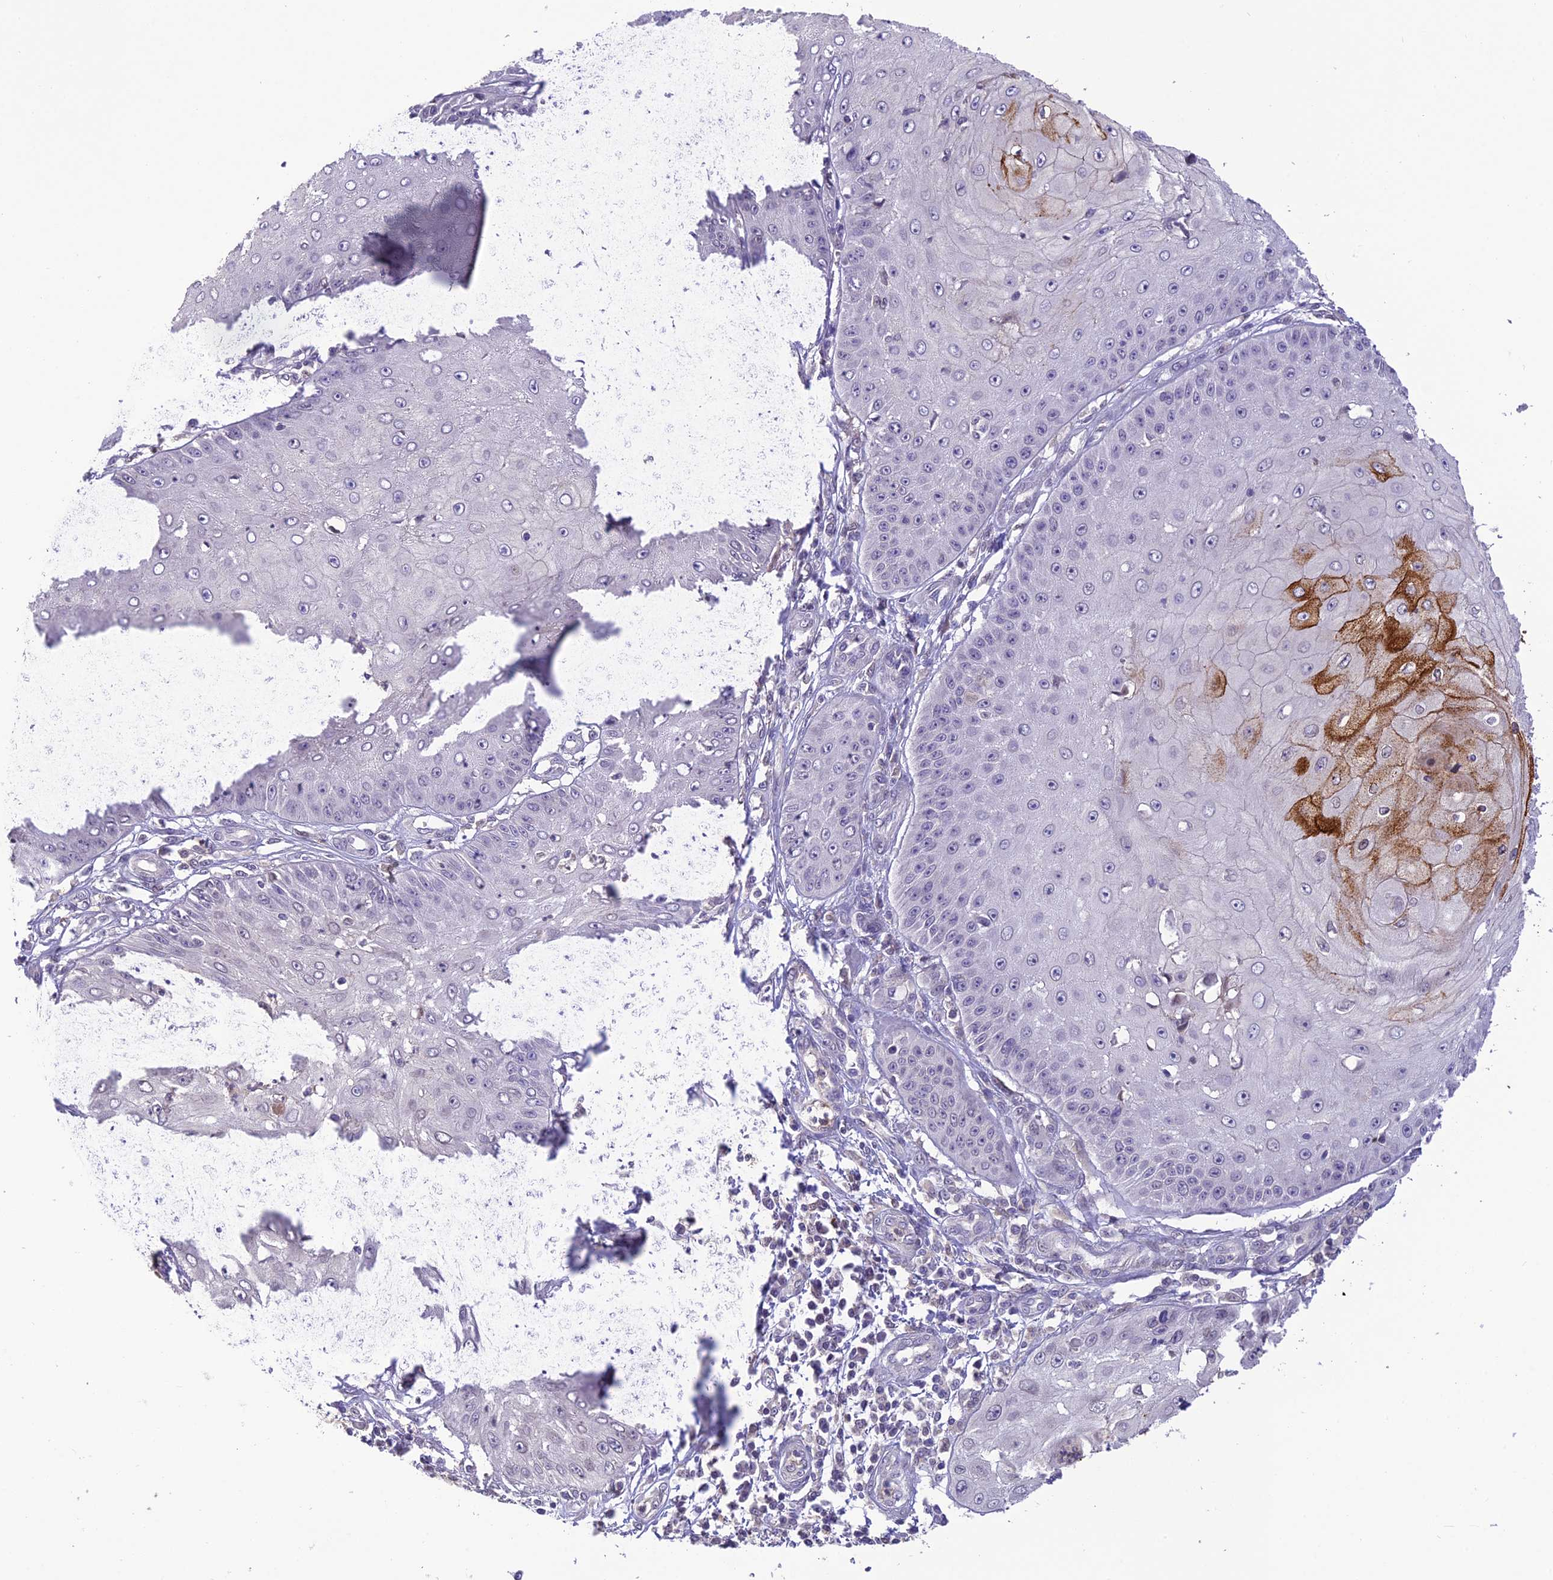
{"staining": {"intensity": "negative", "quantity": "none", "location": "none"}, "tissue": "skin cancer", "cell_type": "Tumor cells", "image_type": "cancer", "snomed": [{"axis": "morphology", "description": "Squamous cell carcinoma, NOS"}, {"axis": "topography", "description": "Skin"}], "caption": "Tumor cells show no significant protein expression in skin squamous cell carcinoma.", "gene": "BMT2", "patient": {"sex": "male", "age": 70}}